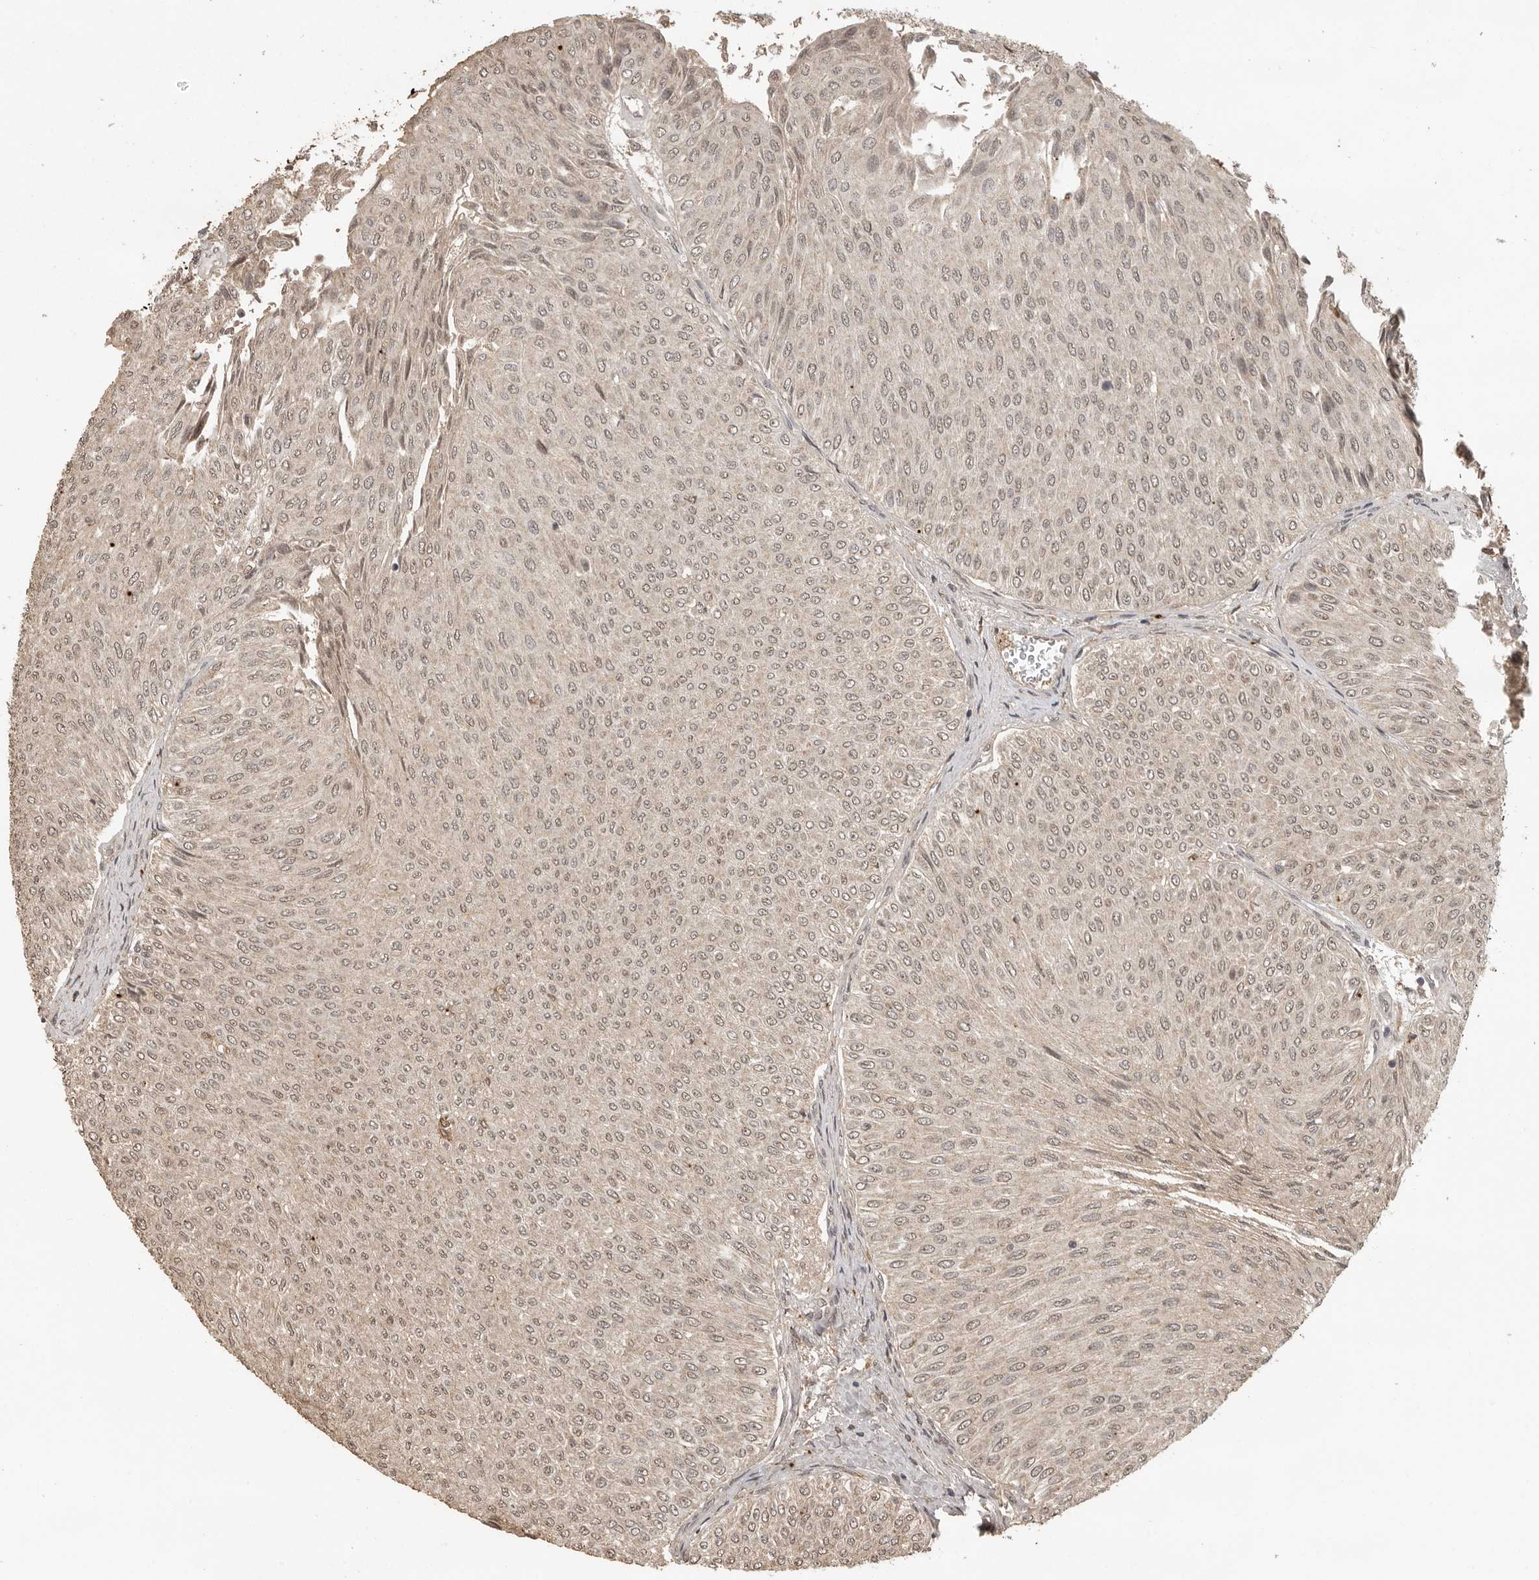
{"staining": {"intensity": "weak", "quantity": ">75%", "location": "cytoplasmic/membranous,nuclear"}, "tissue": "urothelial cancer", "cell_type": "Tumor cells", "image_type": "cancer", "snomed": [{"axis": "morphology", "description": "Urothelial carcinoma, Low grade"}, {"axis": "topography", "description": "Urinary bladder"}], "caption": "Brown immunohistochemical staining in human urothelial carcinoma (low-grade) exhibits weak cytoplasmic/membranous and nuclear positivity in about >75% of tumor cells.", "gene": "CTF1", "patient": {"sex": "male", "age": 78}}